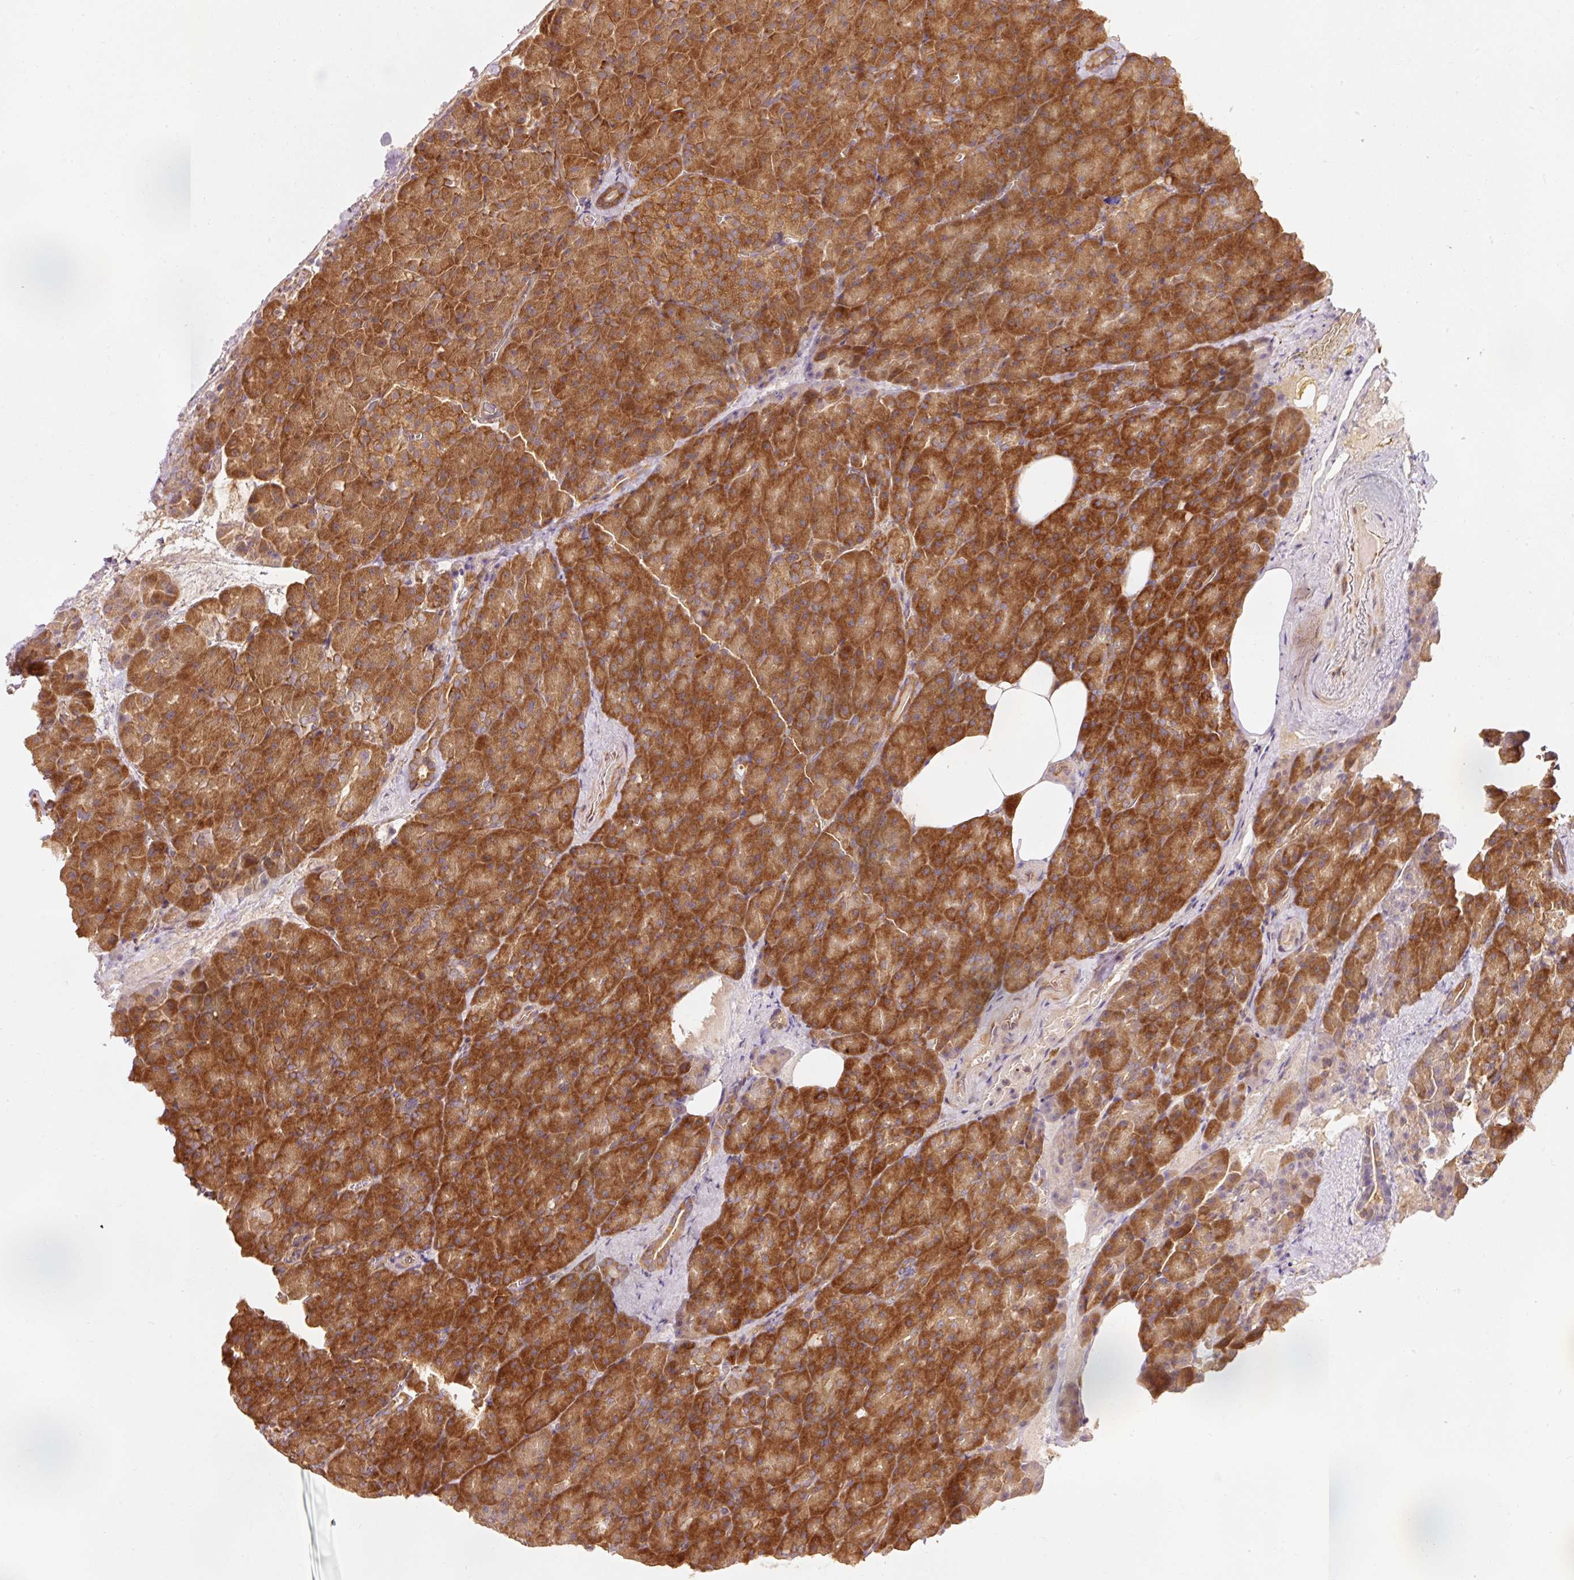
{"staining": {"intensity": "strong", "quantity": ">75%", "location": "cytoplasmic/membranous"}, "tissue": "pancreas", "cell_type": "Exocrine glandular cells", "image_type": "normal", "snomed": [{"axis": "morphology", "description": "Normal tissue, NOS"}, {"axis": "topography", "description": "Pancreas"}], "caption": "This is a photomicrograph of immunohistochemistry (IHC) staining of benign pancreas, which shows strong expression in the cytoplasmic/membranous of exocrine glandular cells.", "gene": "PDAP1", "patient": {"sex": "female", "age": 74}}